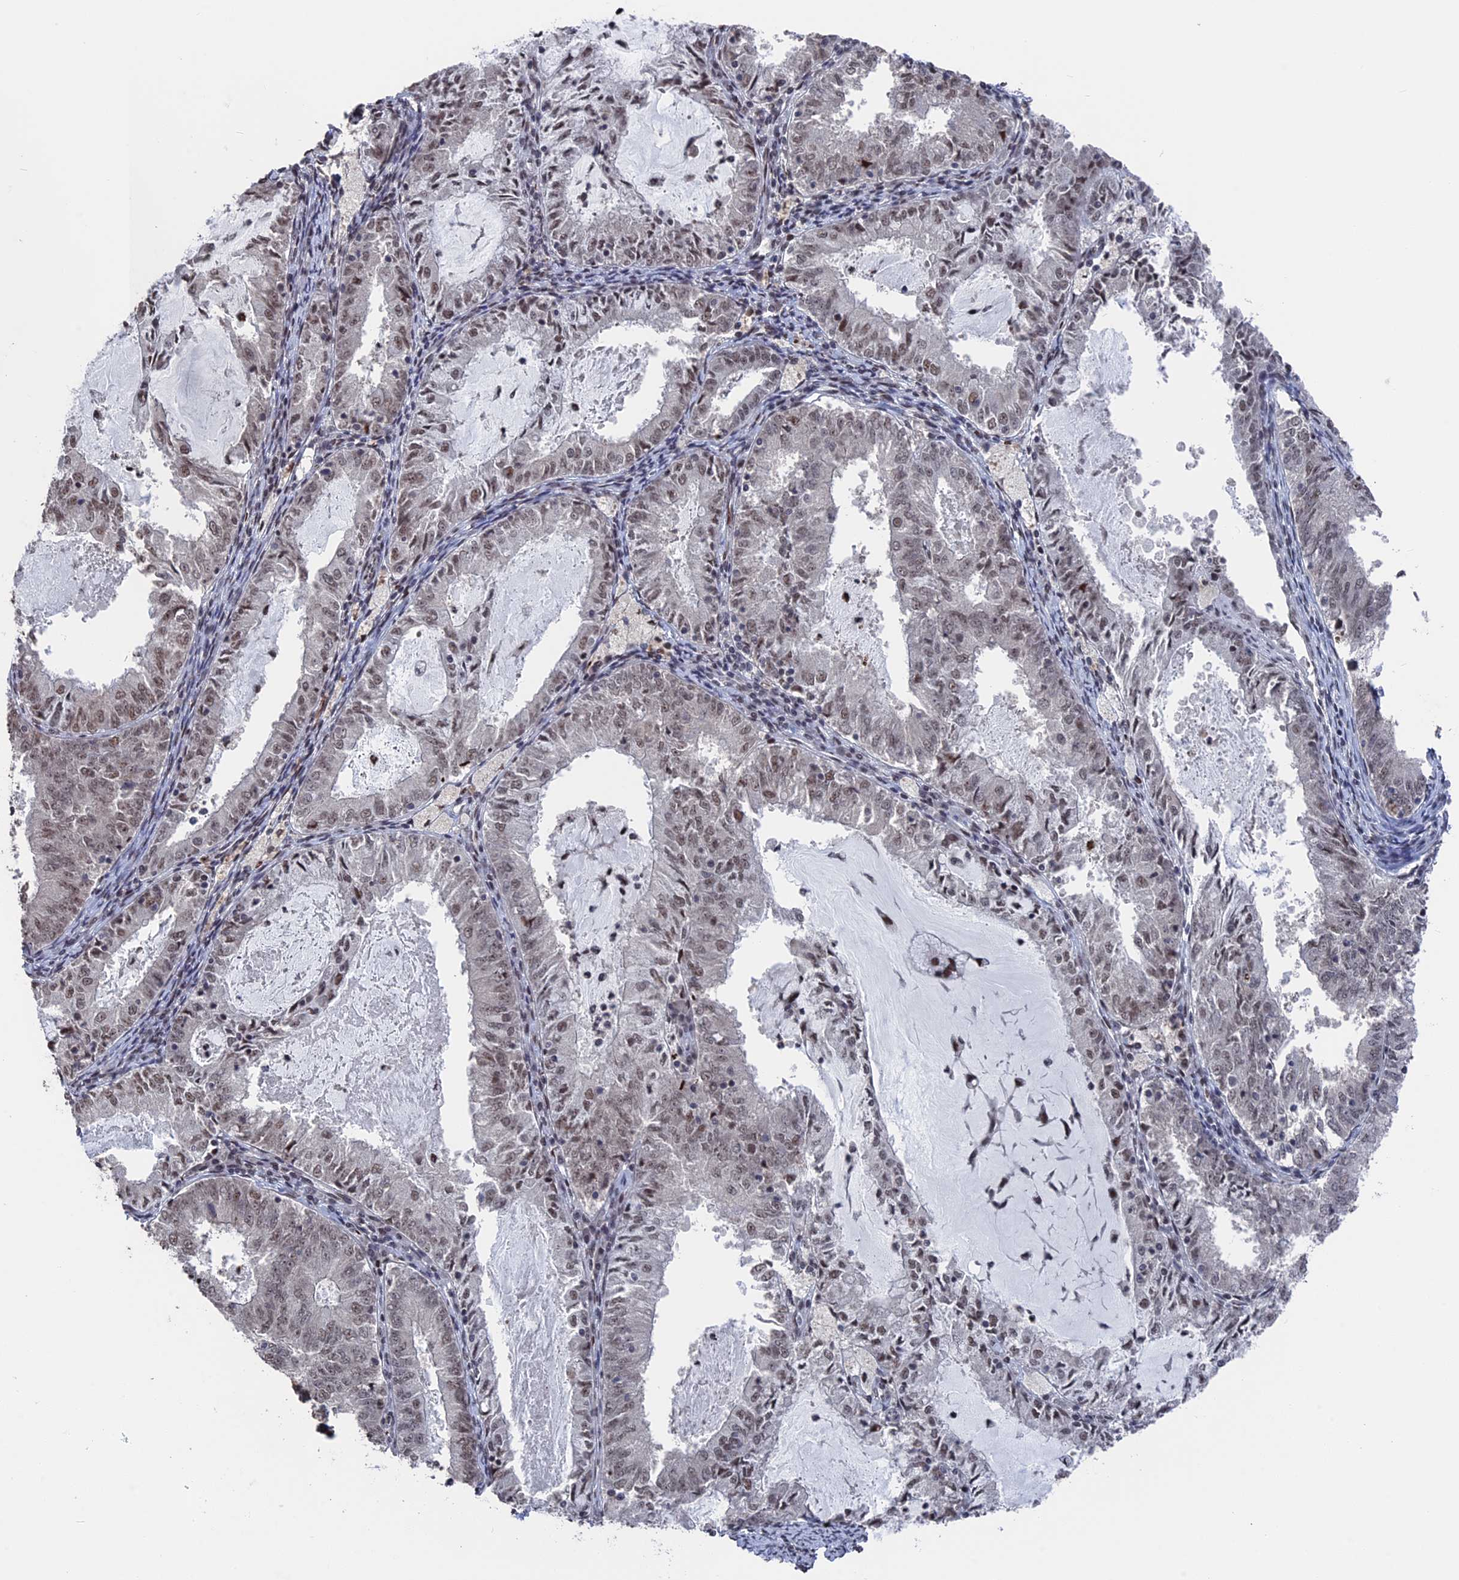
{"staining": {"intensity": "weak", "quantity": "25%-75%", "location": "nuclear"}, "tissue": "endometrial cancer", "cell_type": "Tumor cells", "image_type": "cancer", "snomed": [{"axis": "morphology", "description": "Adenocarcinoma, NOS"}, {"axis": "topography", "description": "Endometrium"}], "caption": "A low amount of weak nuclear expression is appreciated in about 25%-75% of tumor cells in endometrial adenocarcinoma tissue.", "gene": "NR2C2AP", "patient": {"sex": "female", "age": 57}}